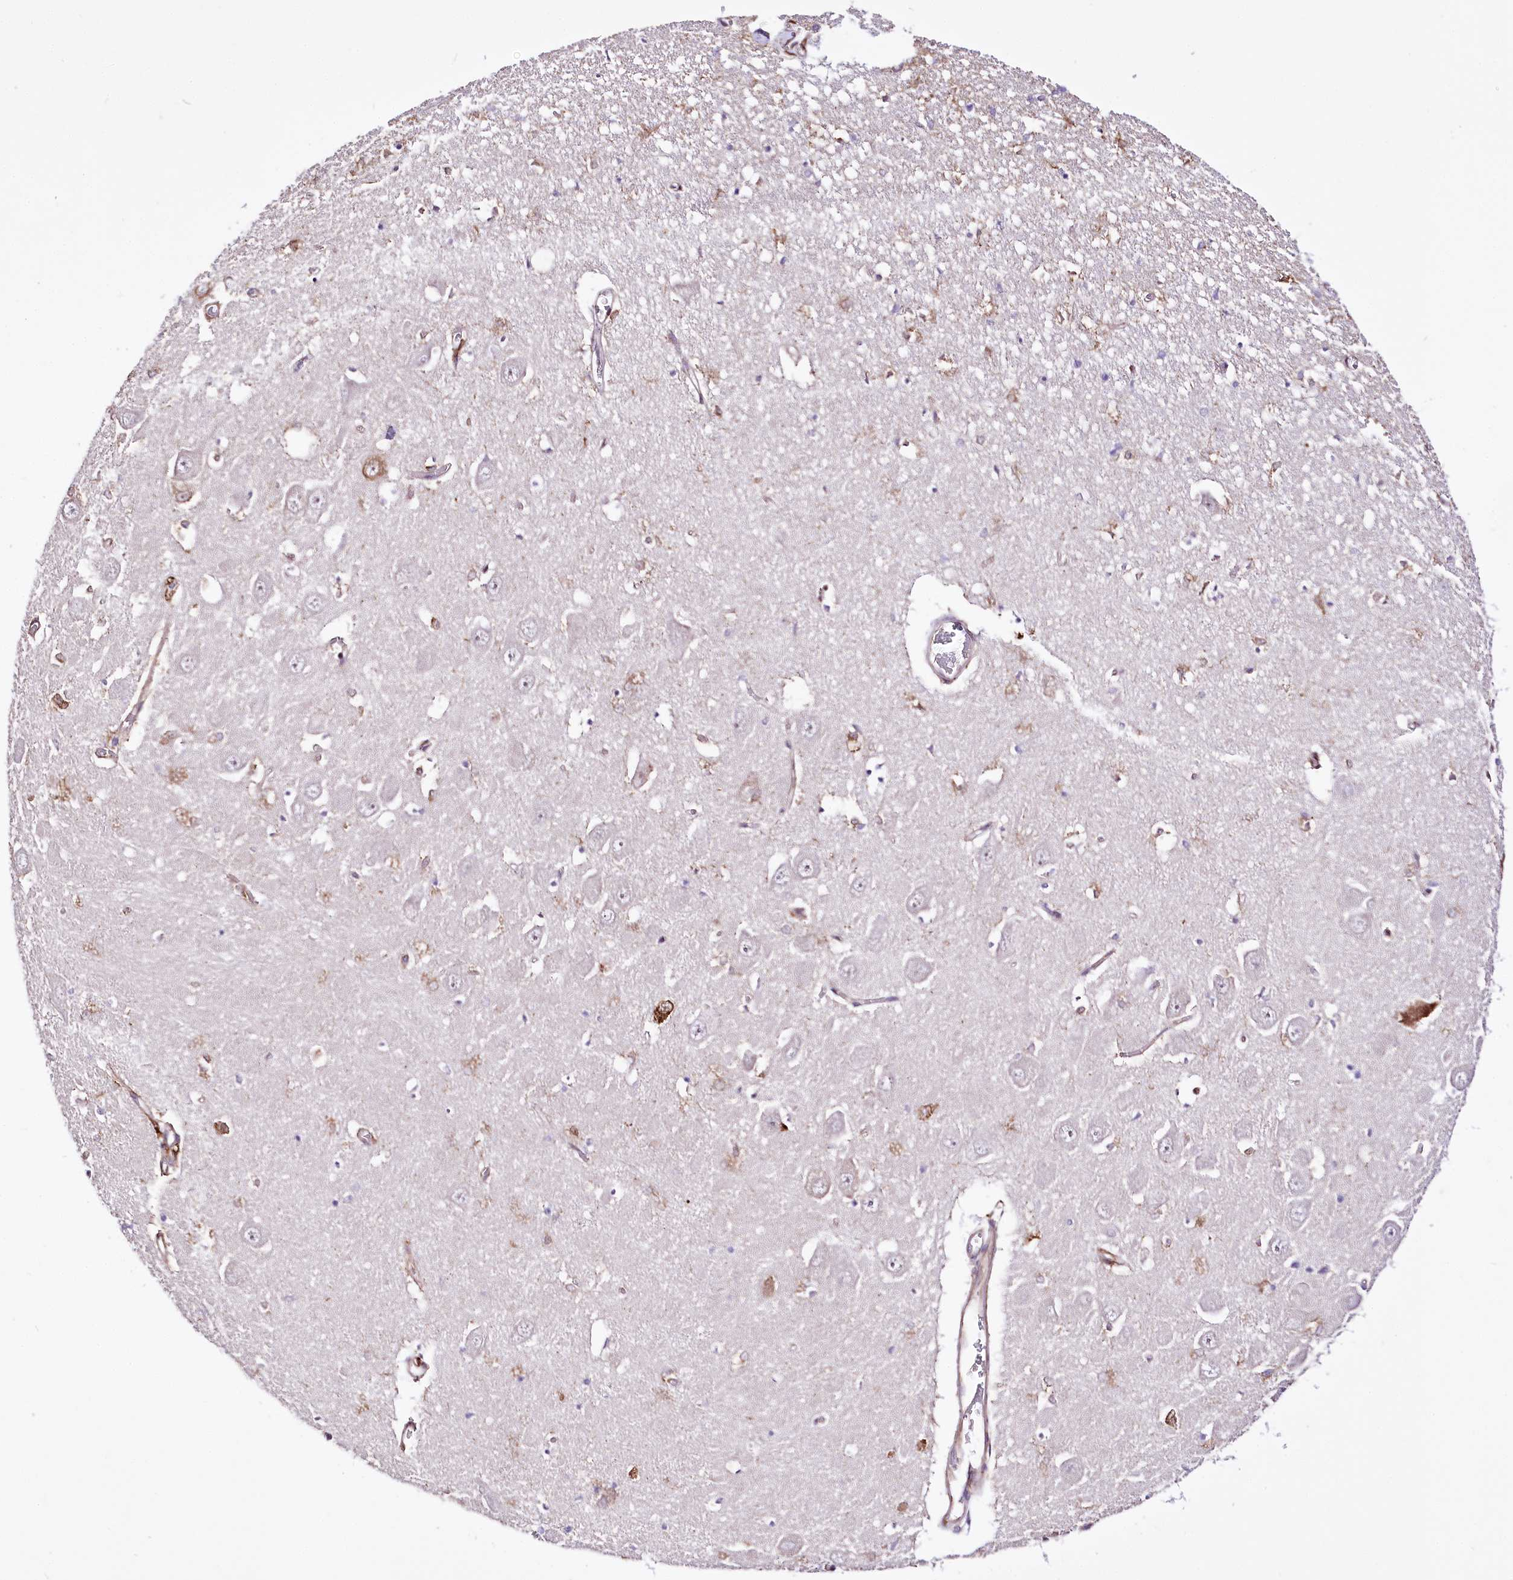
{"staining": {"intensity": "weak", "quantity": "<25%", "location": "cytoplasmic/membranous"}, "tissue": "hippocampus", "cell_type": "Glial cells", "image_type": "normal", "snomed": [{"axis": "morphology", "description": "Normal tissue, NOS"}, {"axis": "topography", "description": "Hippocampus"}], "caption": "This image is of unremarkable hippocampus stained with immunohistochemistry (IHC) to label a protein in brown with the nuclei are counter-stained blue. There is no expression in glial cells.", "gene": "WWC1", "patient": {"sex": "male", "age": 70}}